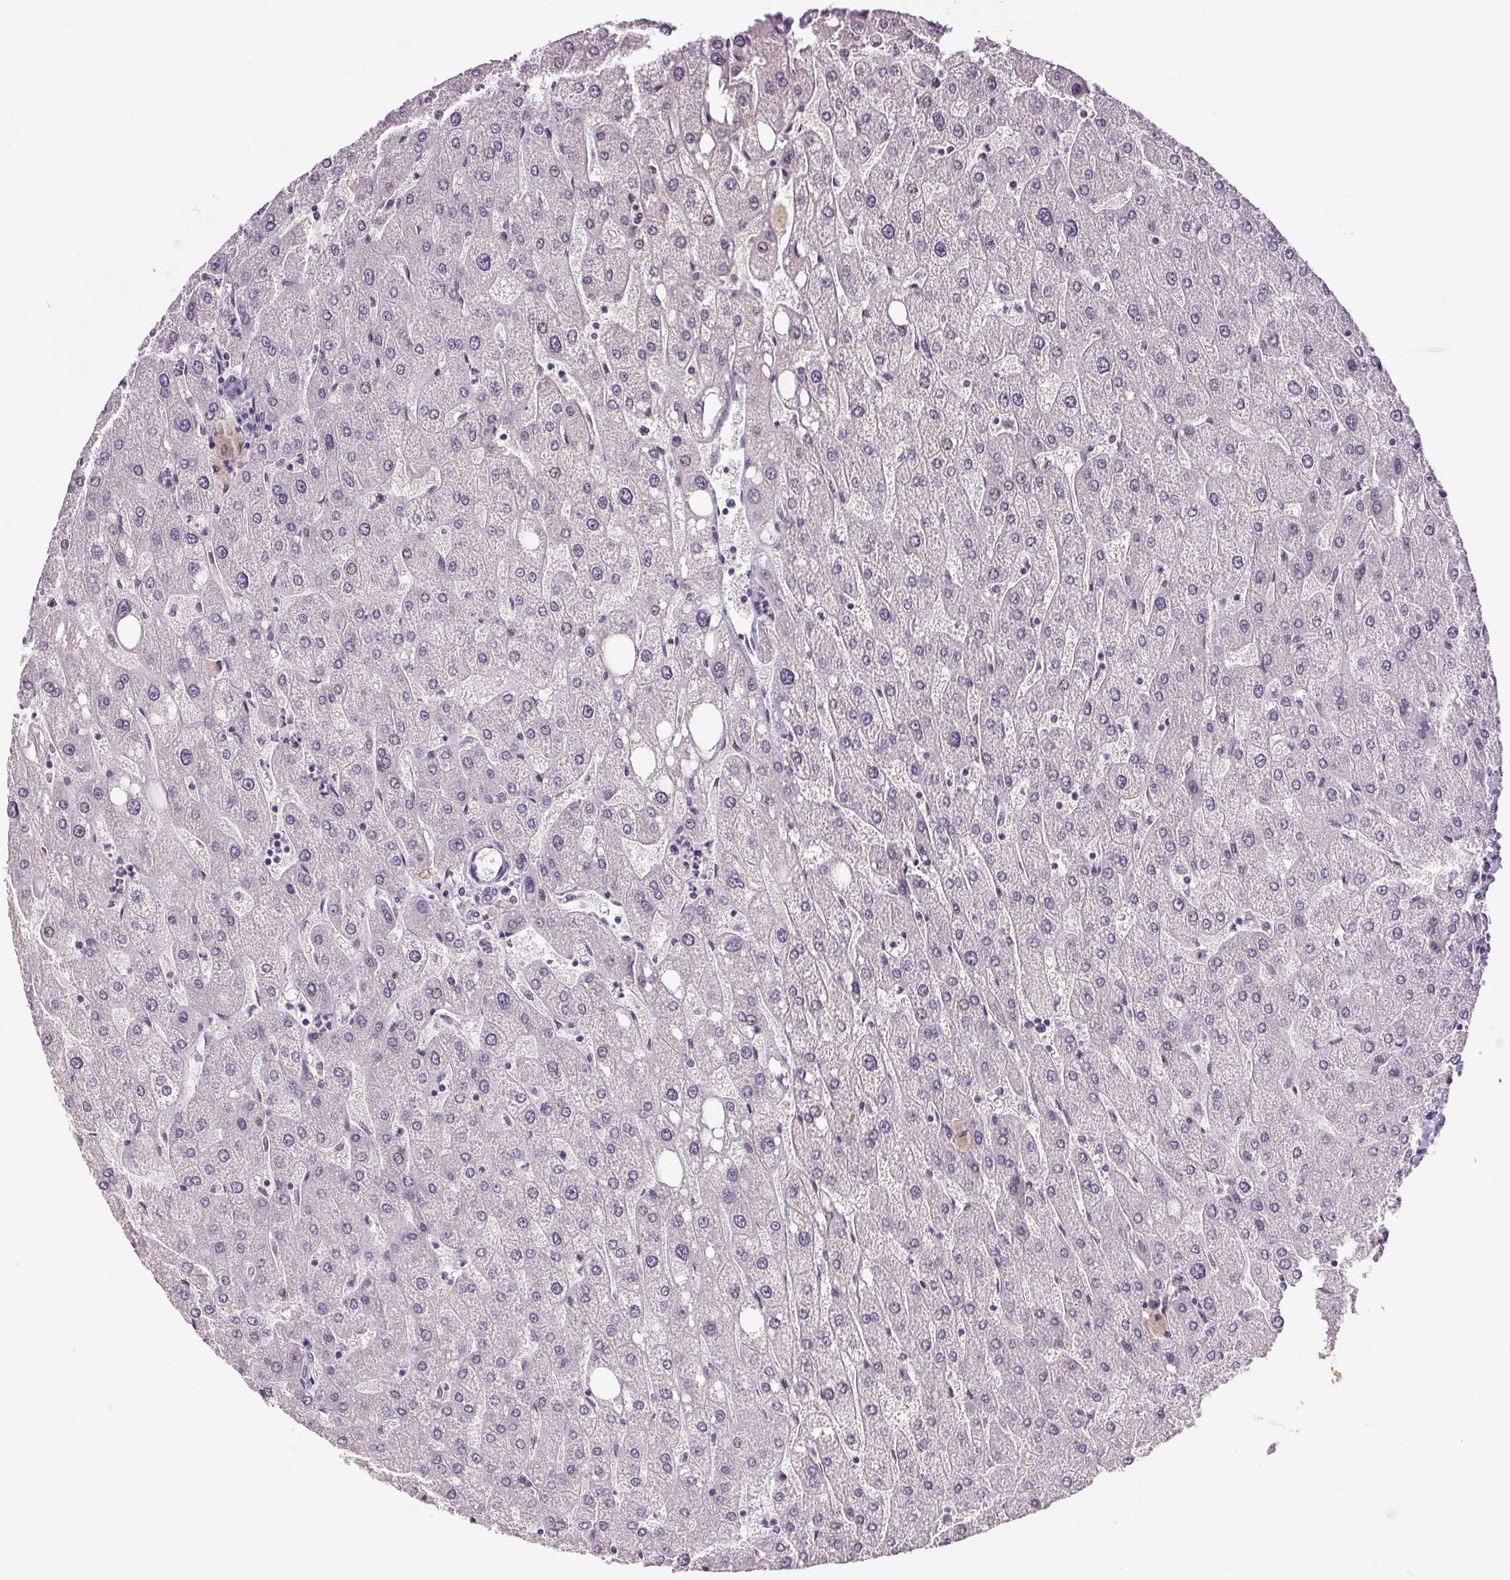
{"staining": {"intensity": "negative", "quantity": "none", "location": "none"}, "tissue": "liver", "cell_type": "Cholangiocytes", "image_type": "normal", "snomed": [{"axis": "morphology", "description": "Normal tissue, NOS"}, {"axis": "topography", "description": "Liver"}], "caption": "Cholangiocytes show no significant positivity in normal liver. Brightfield microscopy of immunohistochemistry (IHC) stained with DAB (3,3'-diaminobenzidine) (brown) and hematoxylin (blue), captured at high magnification.", "gene": "PLCB1", "patient": {"sex": "male", "age": 67}}